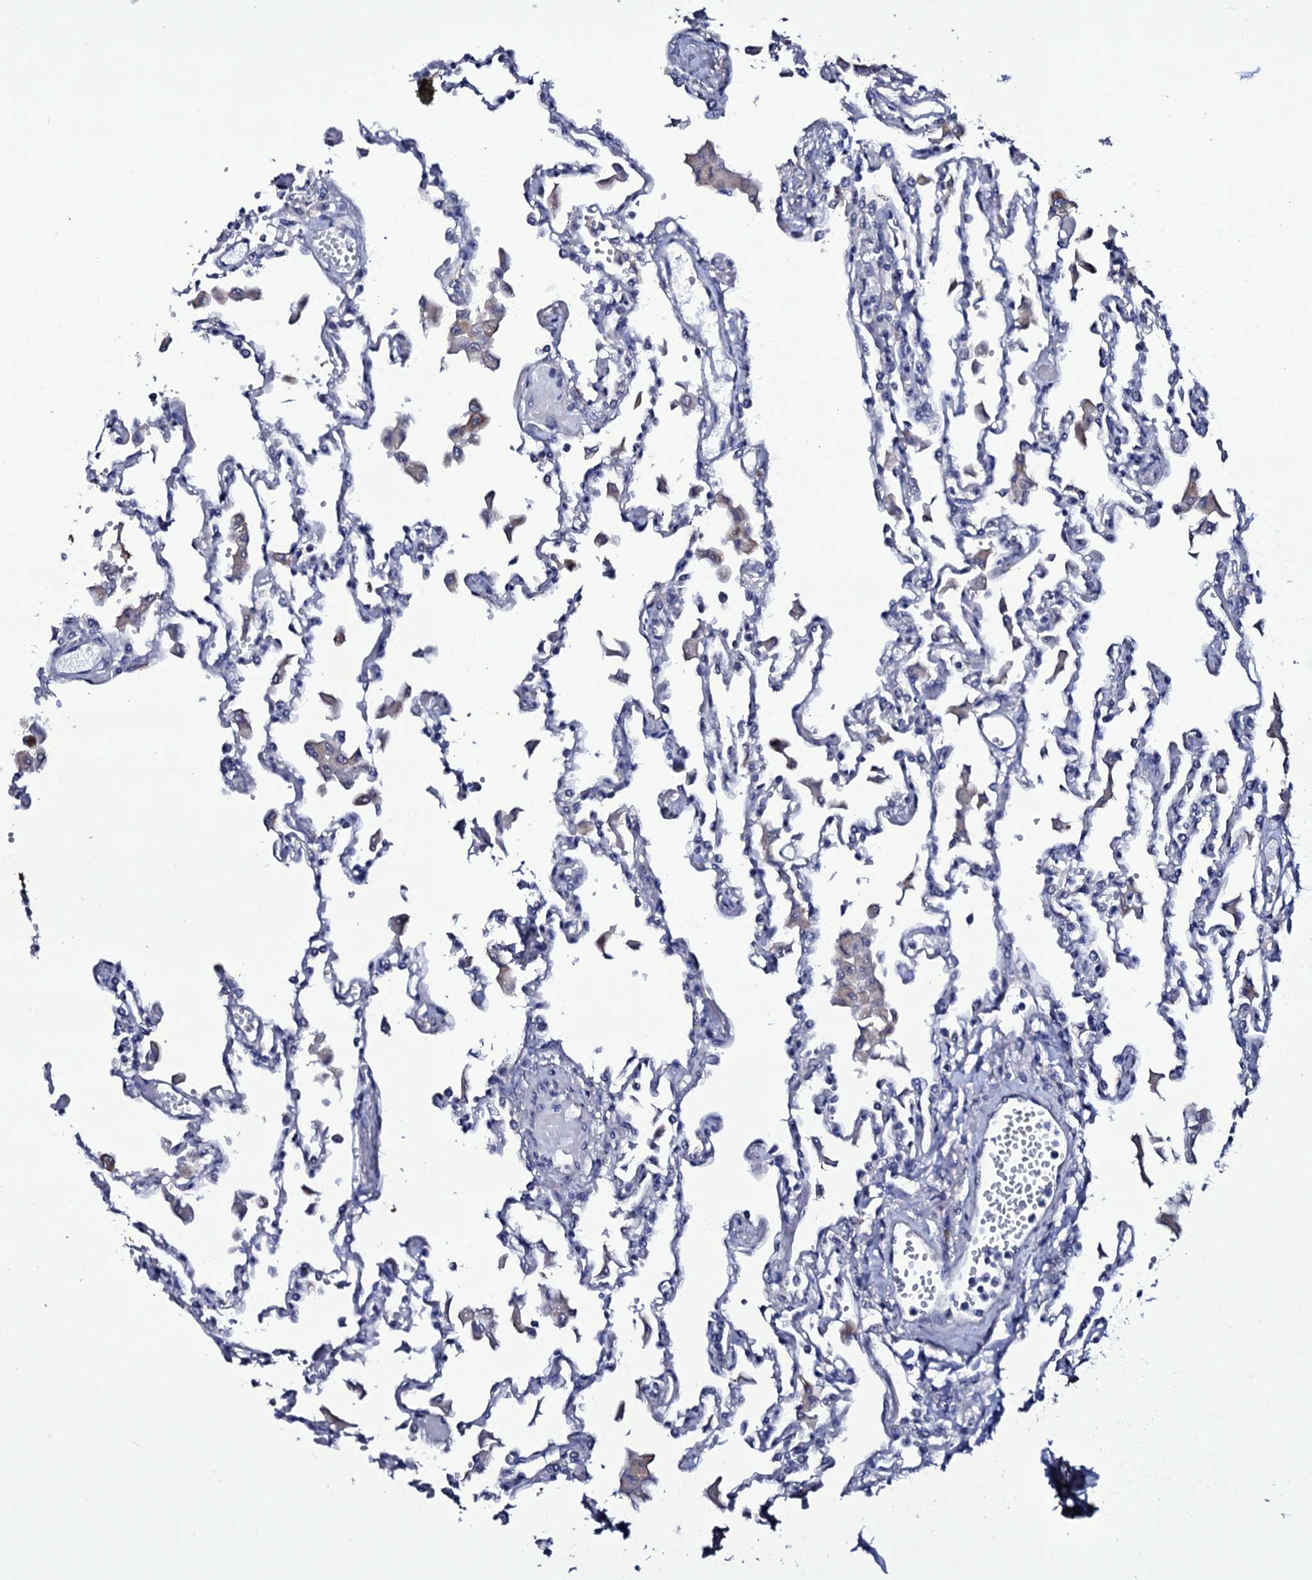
{"staining": {"intensity": "negative", "quantity": "none", "location": "none"}, "tissue": "lung", "cell_type": "Alveolar cells", "image_type": "normal", "snomed": [{"axis": "morphology", "description": "Normal tissue, NOS"}, {"axis": "topography", "description": "Bronchus"}, {"axis": "topography", "description": "Lung"}], "caption": "Protein analysis of unremarkable lung displays no significant positivity in alveolar cells.", "gene": "BCL2L14", "patient": {"sex": "female", "age": 49}}